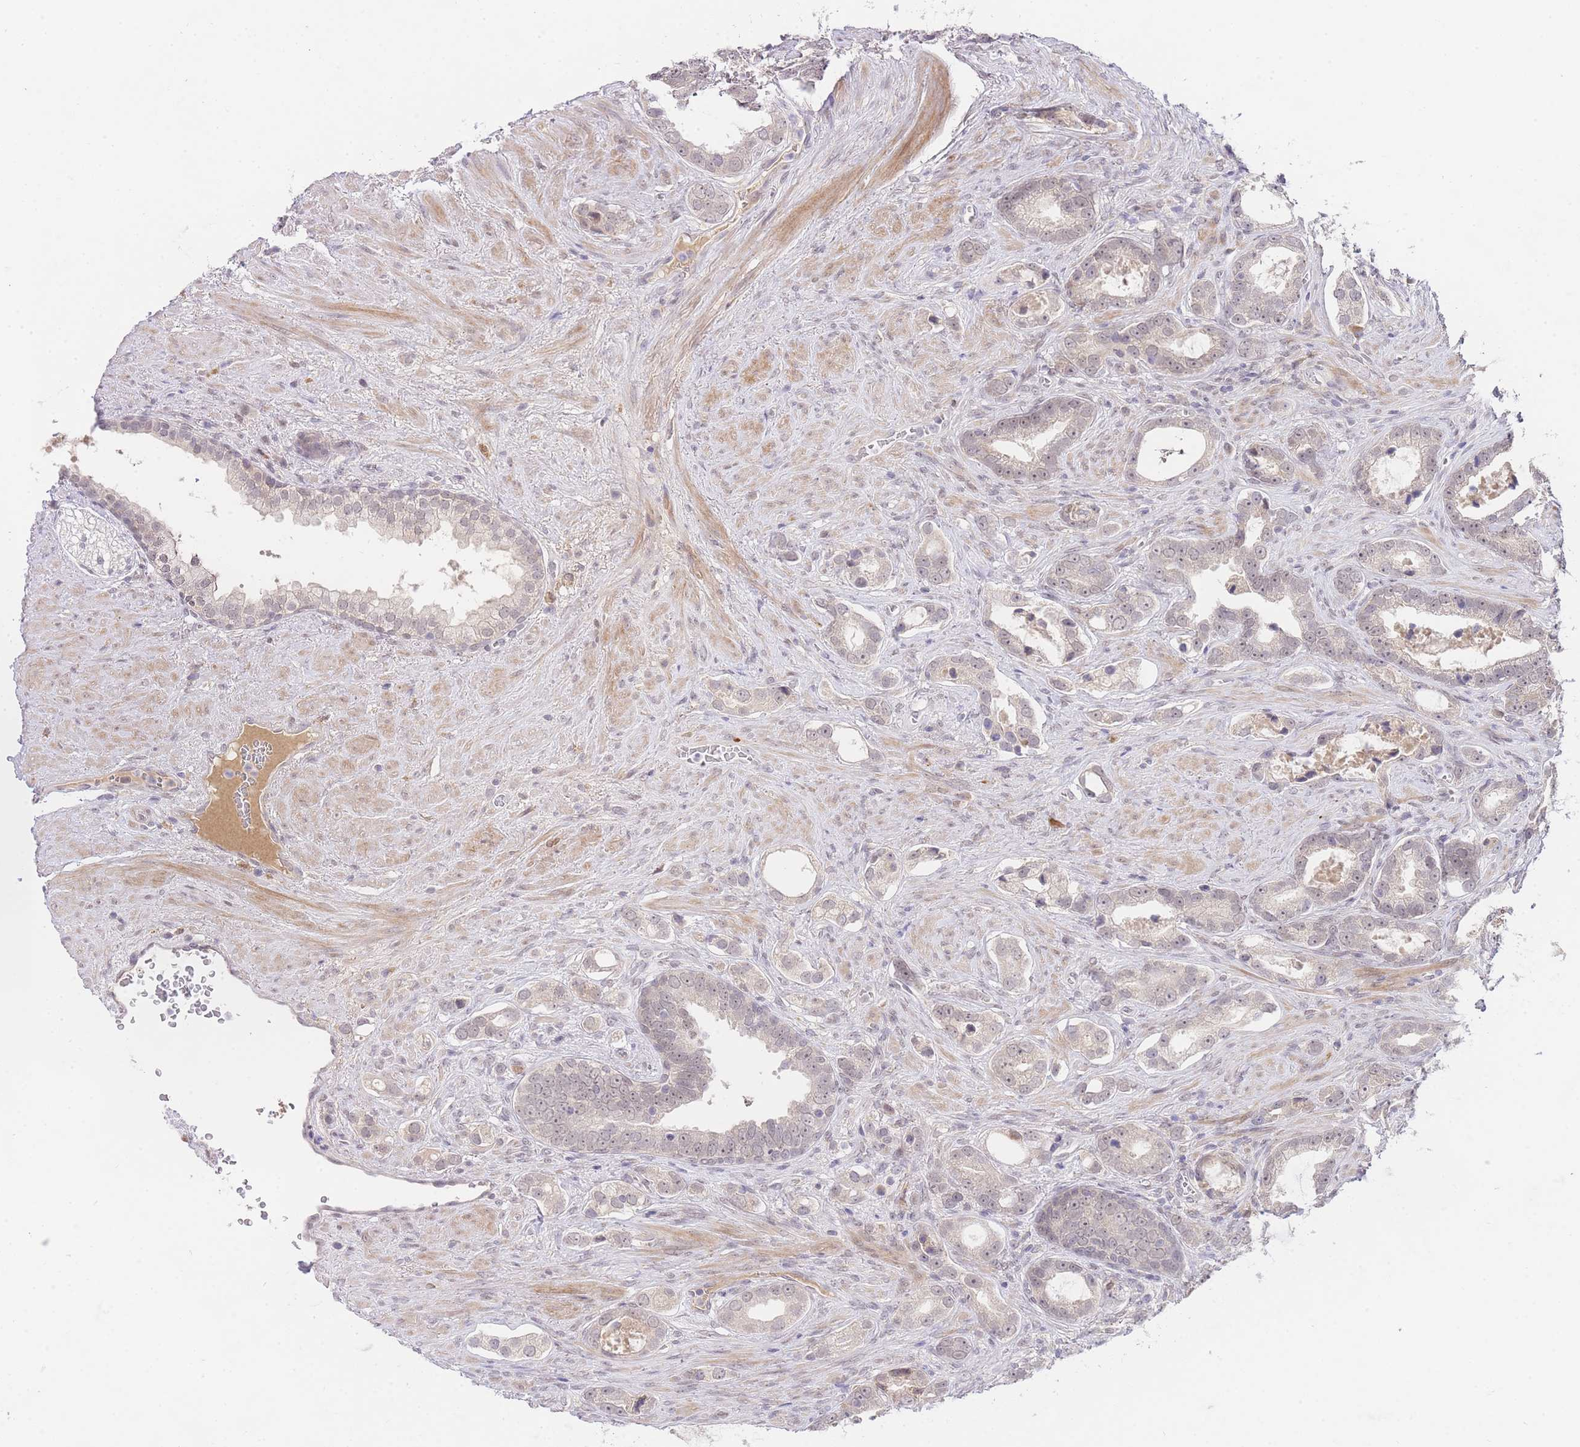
{"staining": {"intensity": "negative", "quantity": "none", "location": "none"}, "tissue": "prostate cancer", "cell_type": "Tumor cells", "image_type": "cancer", "snomed": [{"axis": "morphology", "description": "Adenocarcinoma, High grade"}, {"axis": "topography", "description": "Prostate"}], "caption": "IHC image of human prostate cancer stained for a protein (brown), which exhibits no expression in tumor cells.", "gene": "SLC25A33", "patient": {"sex": "male", "age": 67}}